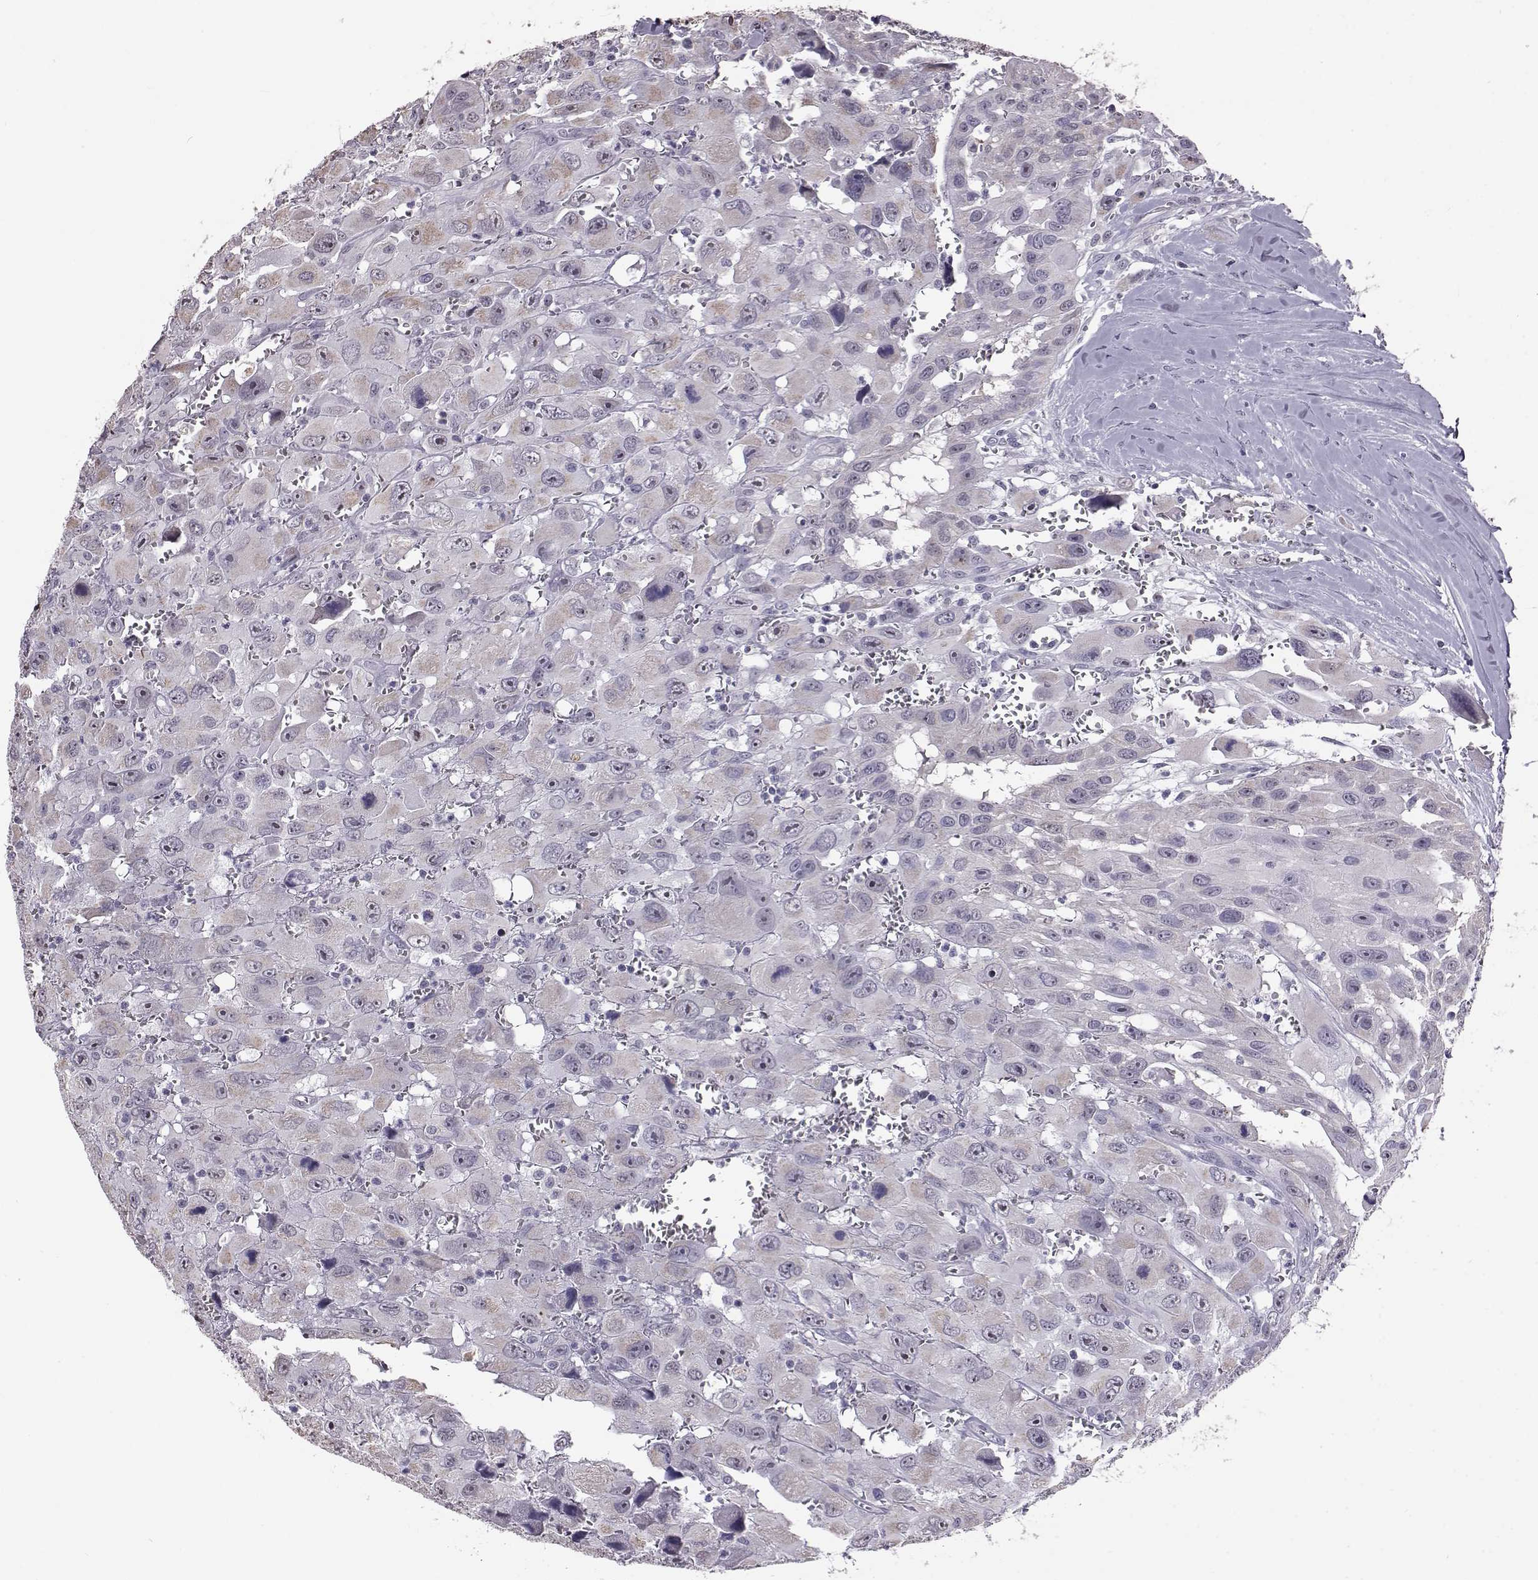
{"staining": {"intensity": "negative", "quantity": "none", "location": "none"}, "tissue": "head and neck cancer", "cell_type": "Tumor cells", "image_type": "cancer", "snomed": [{"axis": "morphology", "description": "Squamous cell carcinoma, NOS"}, {"axis": "morphology", "description": "Squamous cell carcinoma, metastatic, NOS"}, {"axis": "topography", "description": "Oral tissue"}, {"axis": "topography", "description": "Head-Neck"}], "caption": "This is an immunohistochemistry (IHC) histopathology image of head and neck metastatic squamous cell carcinoma. There is no expression in tumor cells.", "gene": "ALDH3A1", "patient": {"sex": "female", "age": 85}}